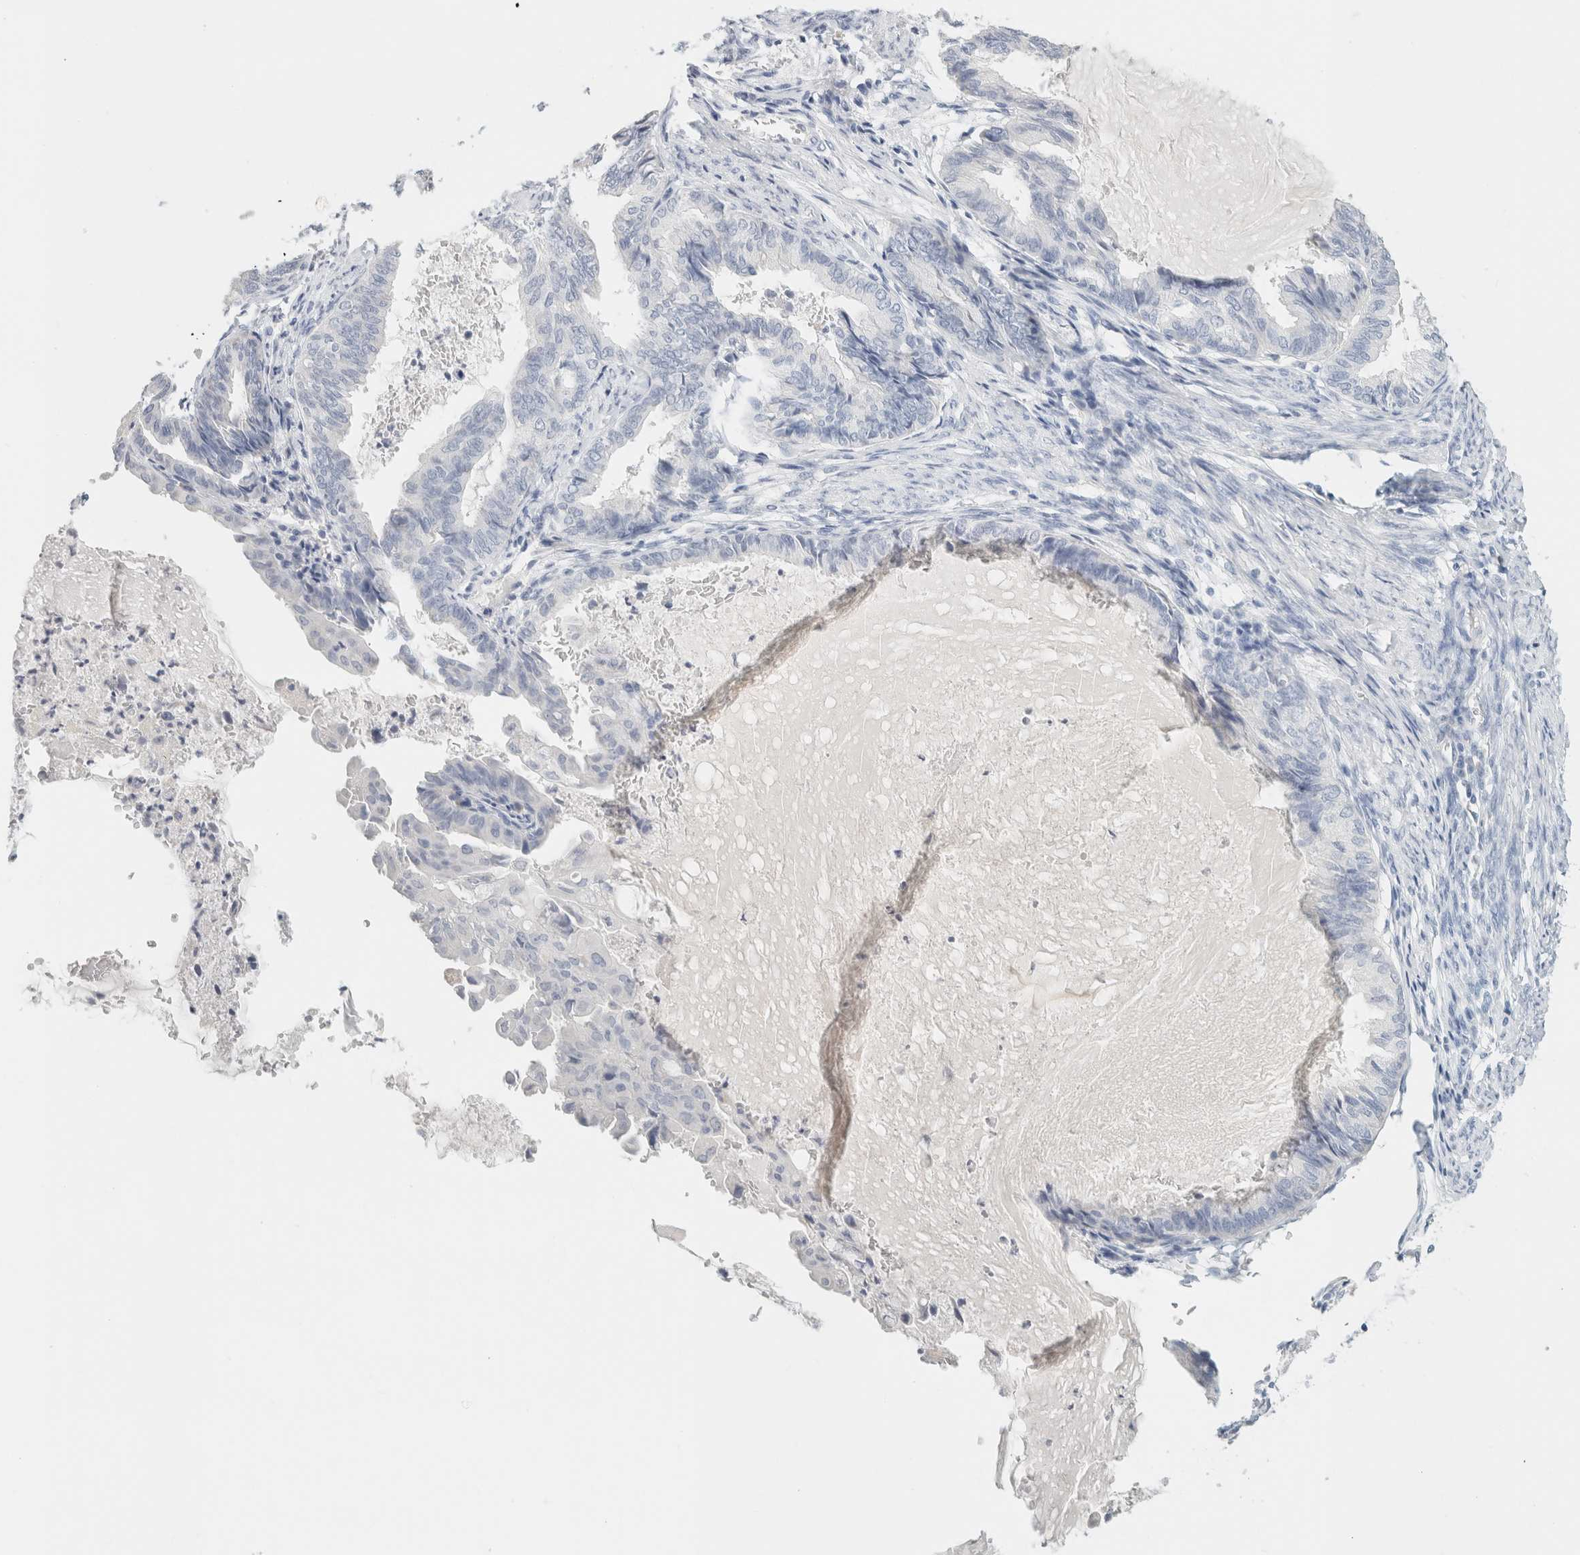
{"staining": {"intensity": "negative", "quantity": "none", "location": "none"}, "tissue": "endometrial cancer", "cell_type": "Tumor cells", "image_type": "cancer", "snomed": [{"axis": "morphology", "description": "Adenocarcinoma, NOS"}, {"axis": "topography", "description": "Endometrium"}], "caption": "DAB immunohistochemical staining of human endometrial adenocarcinoma displays no significant staining in tumor cells. Brightfield microscopy of immunohistochemistry (IHC) stained with DAB (3,3'-diaminobenzidine) (brown) and hematoxylin (blue), captured at high magnification.", "gene": "NEFM", "patient": {"sex": "female", "age": 86}}